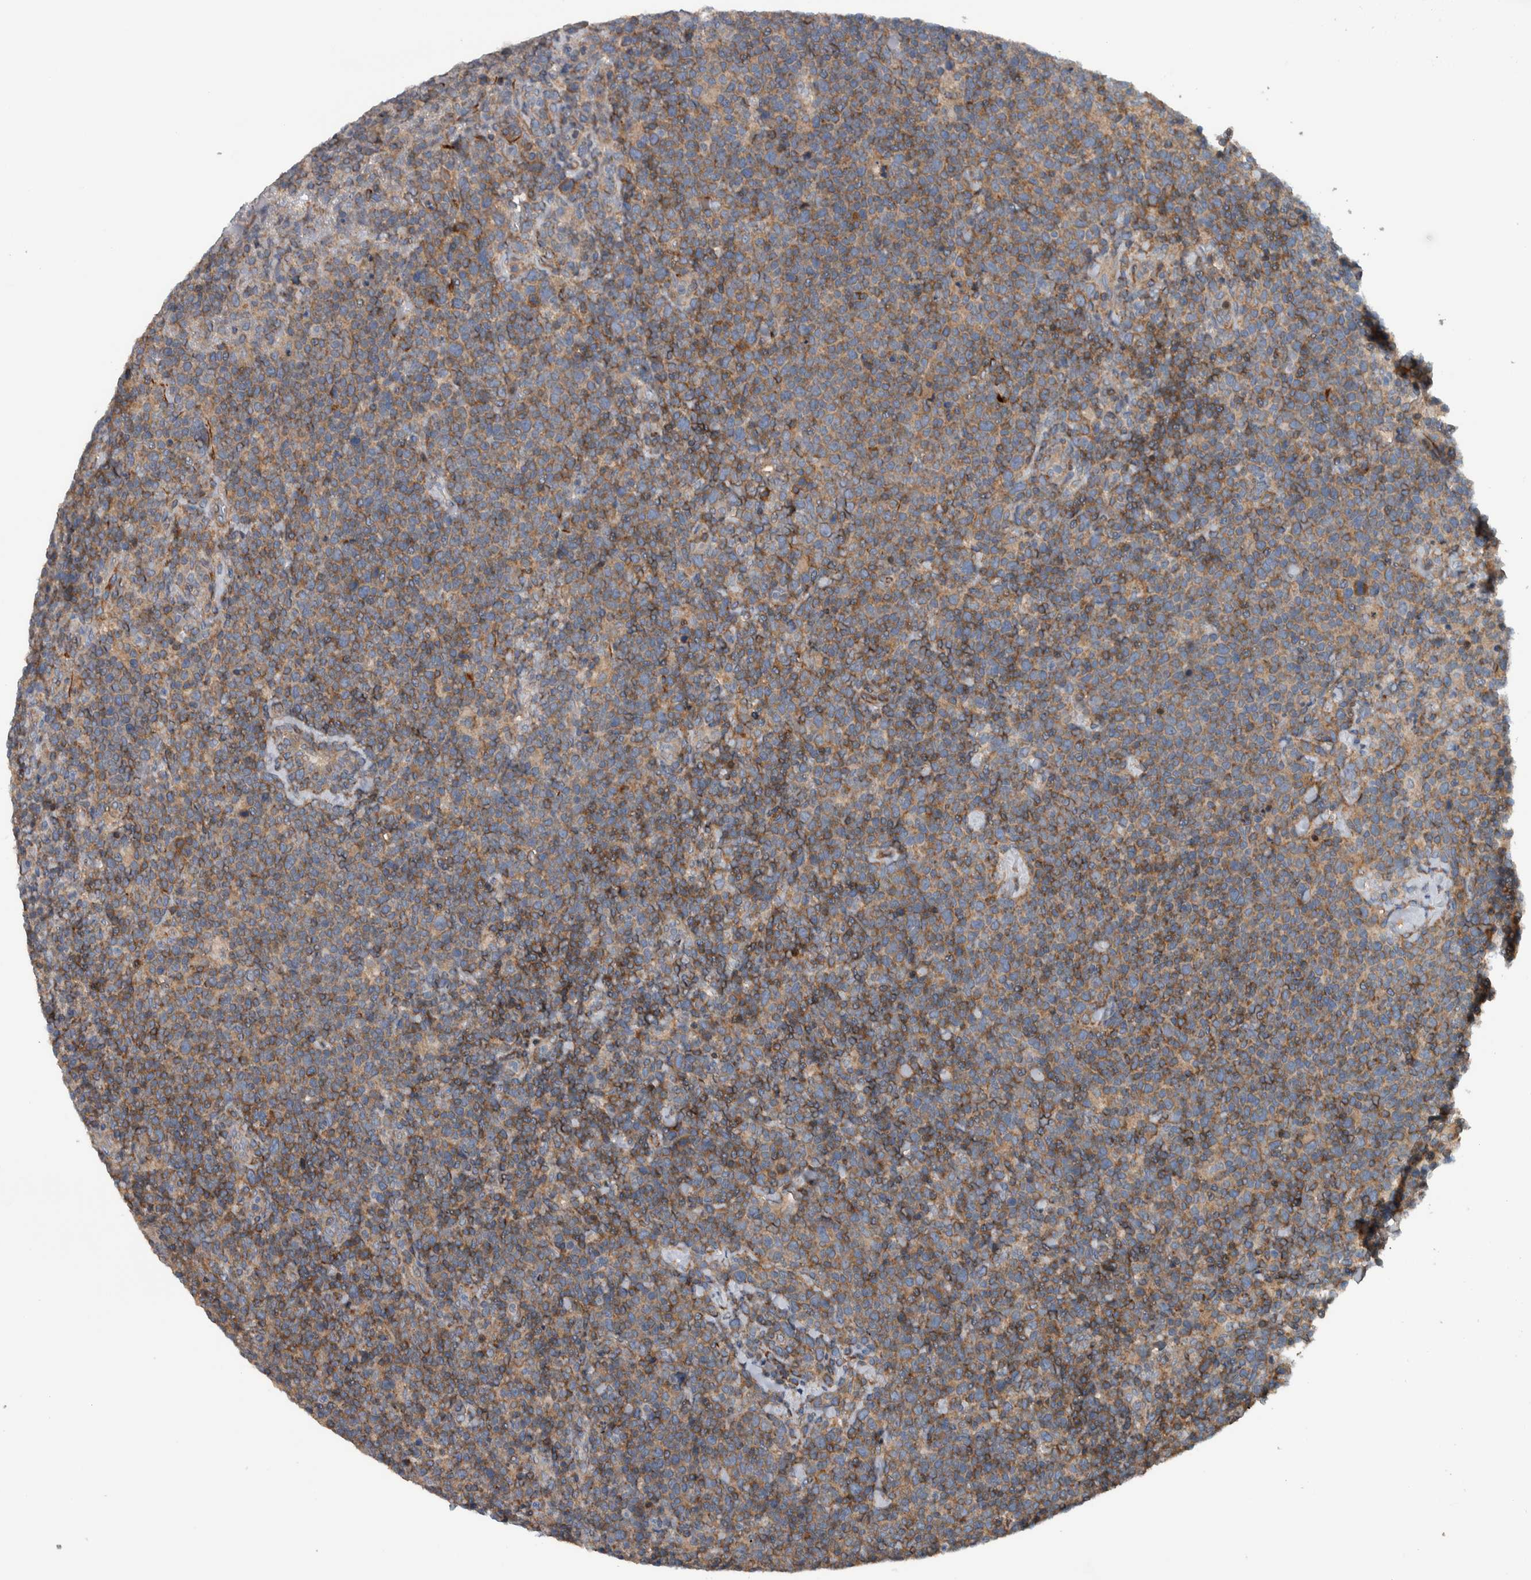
{"staining": {"intensity": "moderate", "quantity": ">75%", "location": "cytoplasmic/membranous"}, "tissue": "lymphoma", "cell_type": "Tumor cells", "image_type": "cancer", "snomed": [{"axis": "morphology", "description": "Malignant lymphoma, non-Hodgkin's type, High grade"}, {"axis": "topography", "description": "Lymph node"}], "caption": "Tumor cells show medium levels of moderate cytoplasmic/membranous positivity in approximately >75% of cells in lymphoma.", "gene": "BAIAP2L1", "patient": {"sex": "male", "age": 61}}